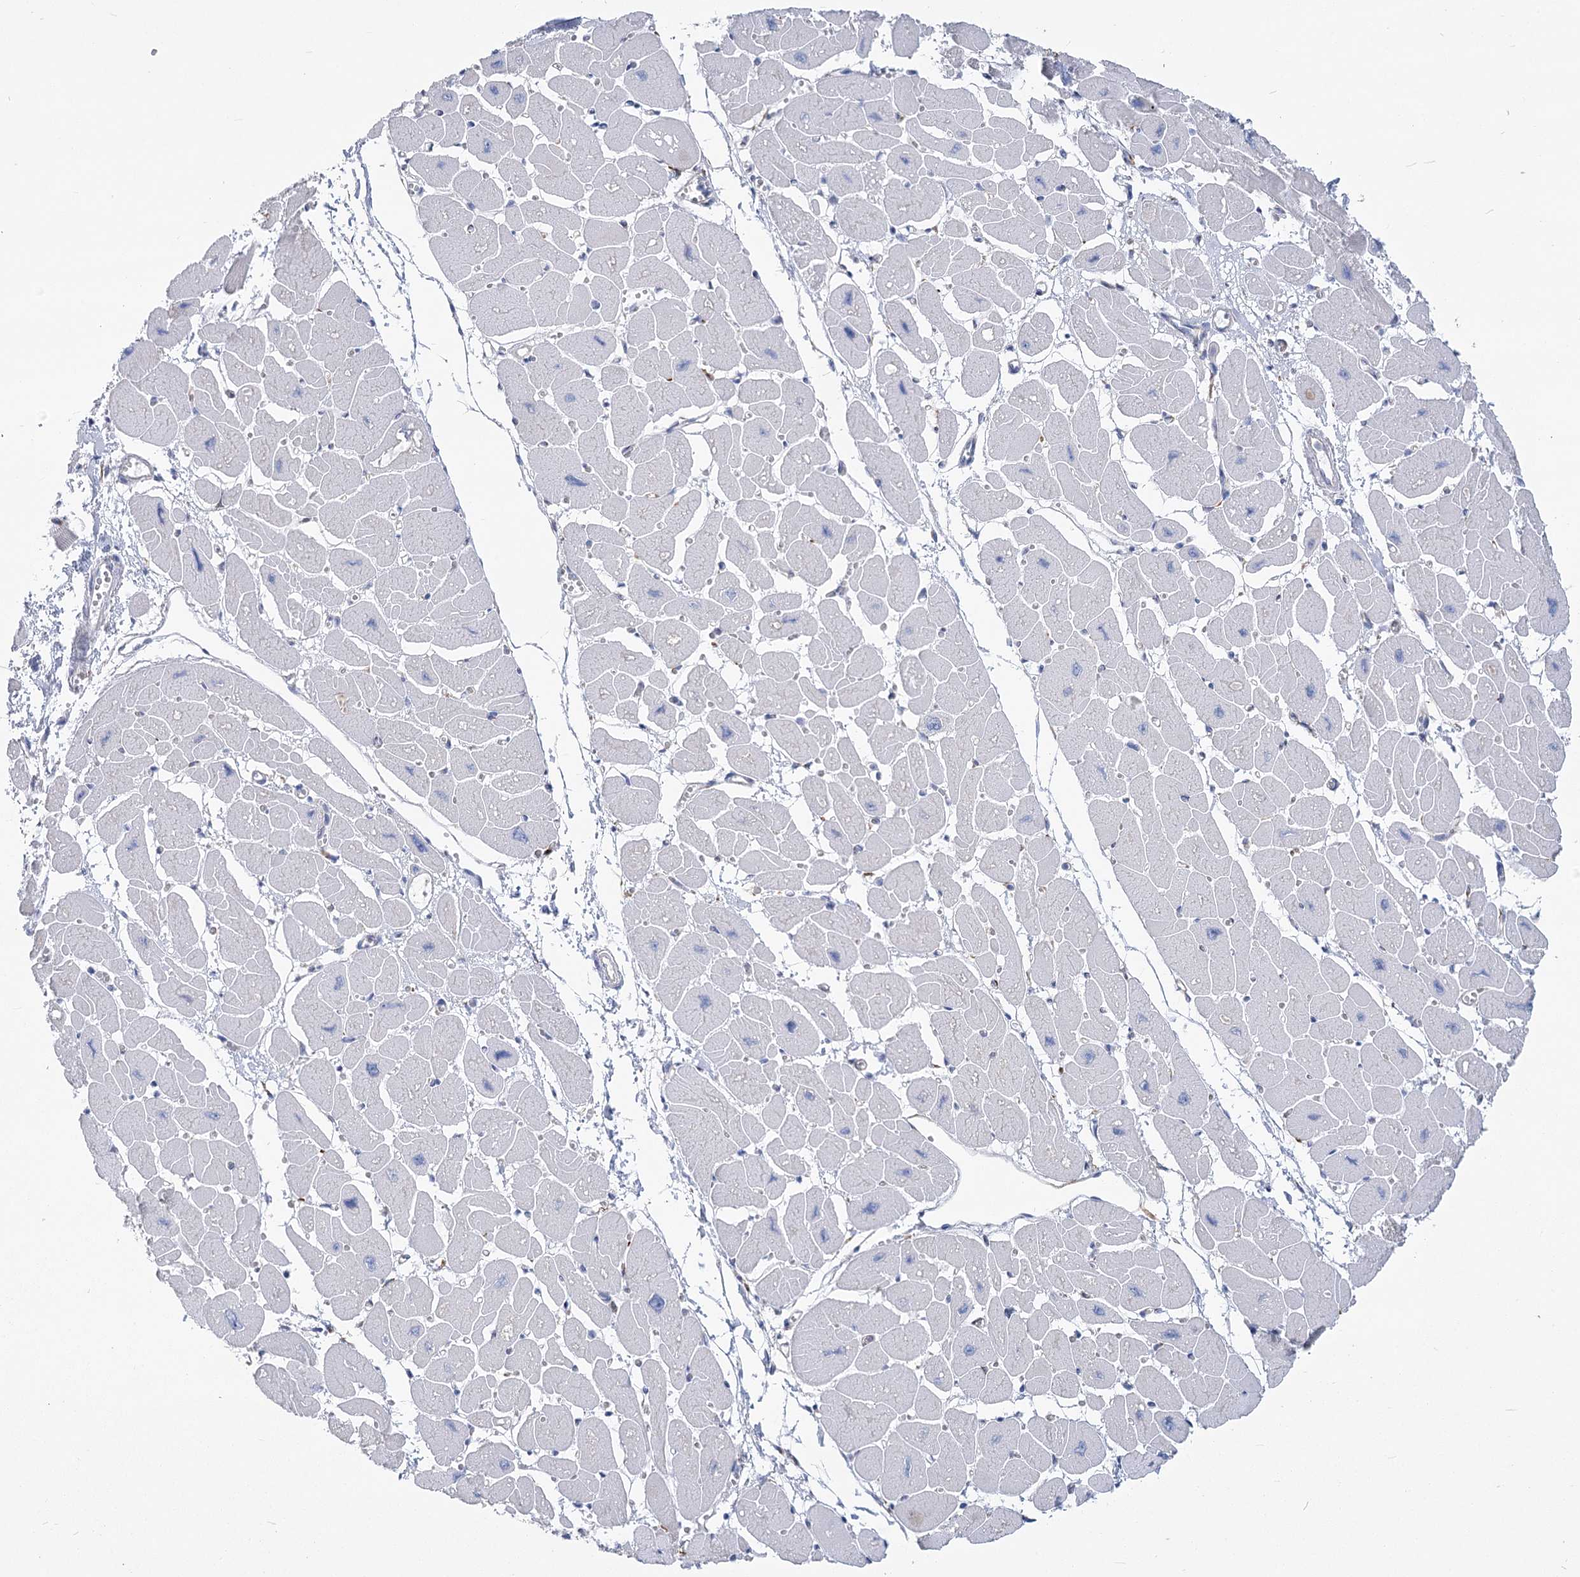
{"staining": {"intensity": "negative", "quantity": "none", "location": "none"}, "tissue": "heart muscle", "cell_type": "Cardiomyocytes", "image_type": "normal", "snomed": [{"axis": "morphology", "description": "Normal tissue, NOS"}, {"axis": "topography", "description": "Heart"}], "caption": "Cardiomyocytes show no significant protein staining in normal heart muscle.", "gene": "YTHDC2", "patient": {"sex": "female", "age": 54}}